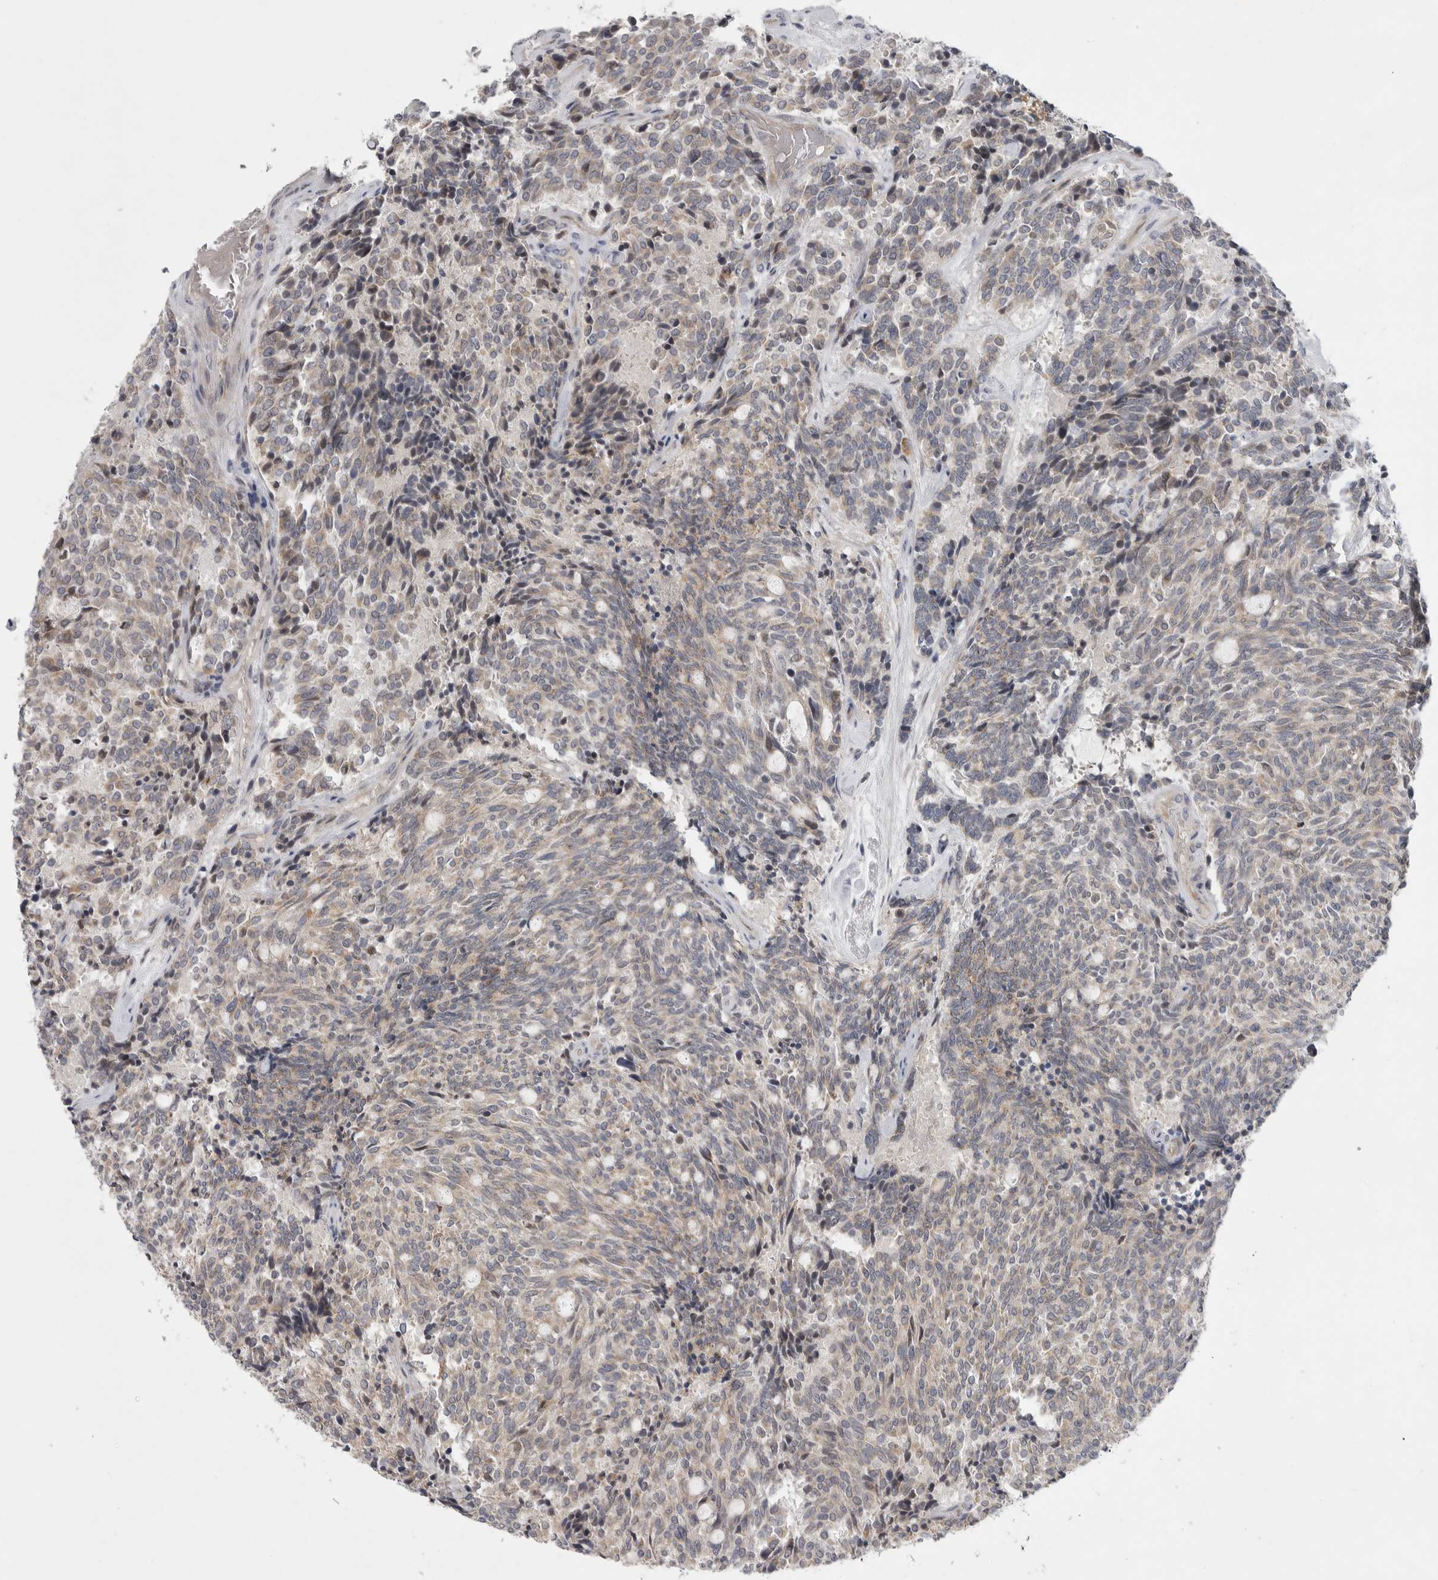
{"staining": {"intensity": "weak", "quantity": "25%-75%", "location": "cytoplasmic/membranous"}, "tissue": "carcinoid", "cell_type": "Tumor cells", "image_type": "cancer", "snomed": [{"axis": "morphology", "description": "Carcinoid, malignant, NOS"}, {"axis": "topography", "description": "Pancreas"}], "caption": "A histopathology image of carcinoid stained for a protein demonstrates weak cytoplasmic/membranous brown staining in tumor cells.", "gene": "FBXO43", "patient": {"sex": "female", "age": 54}}